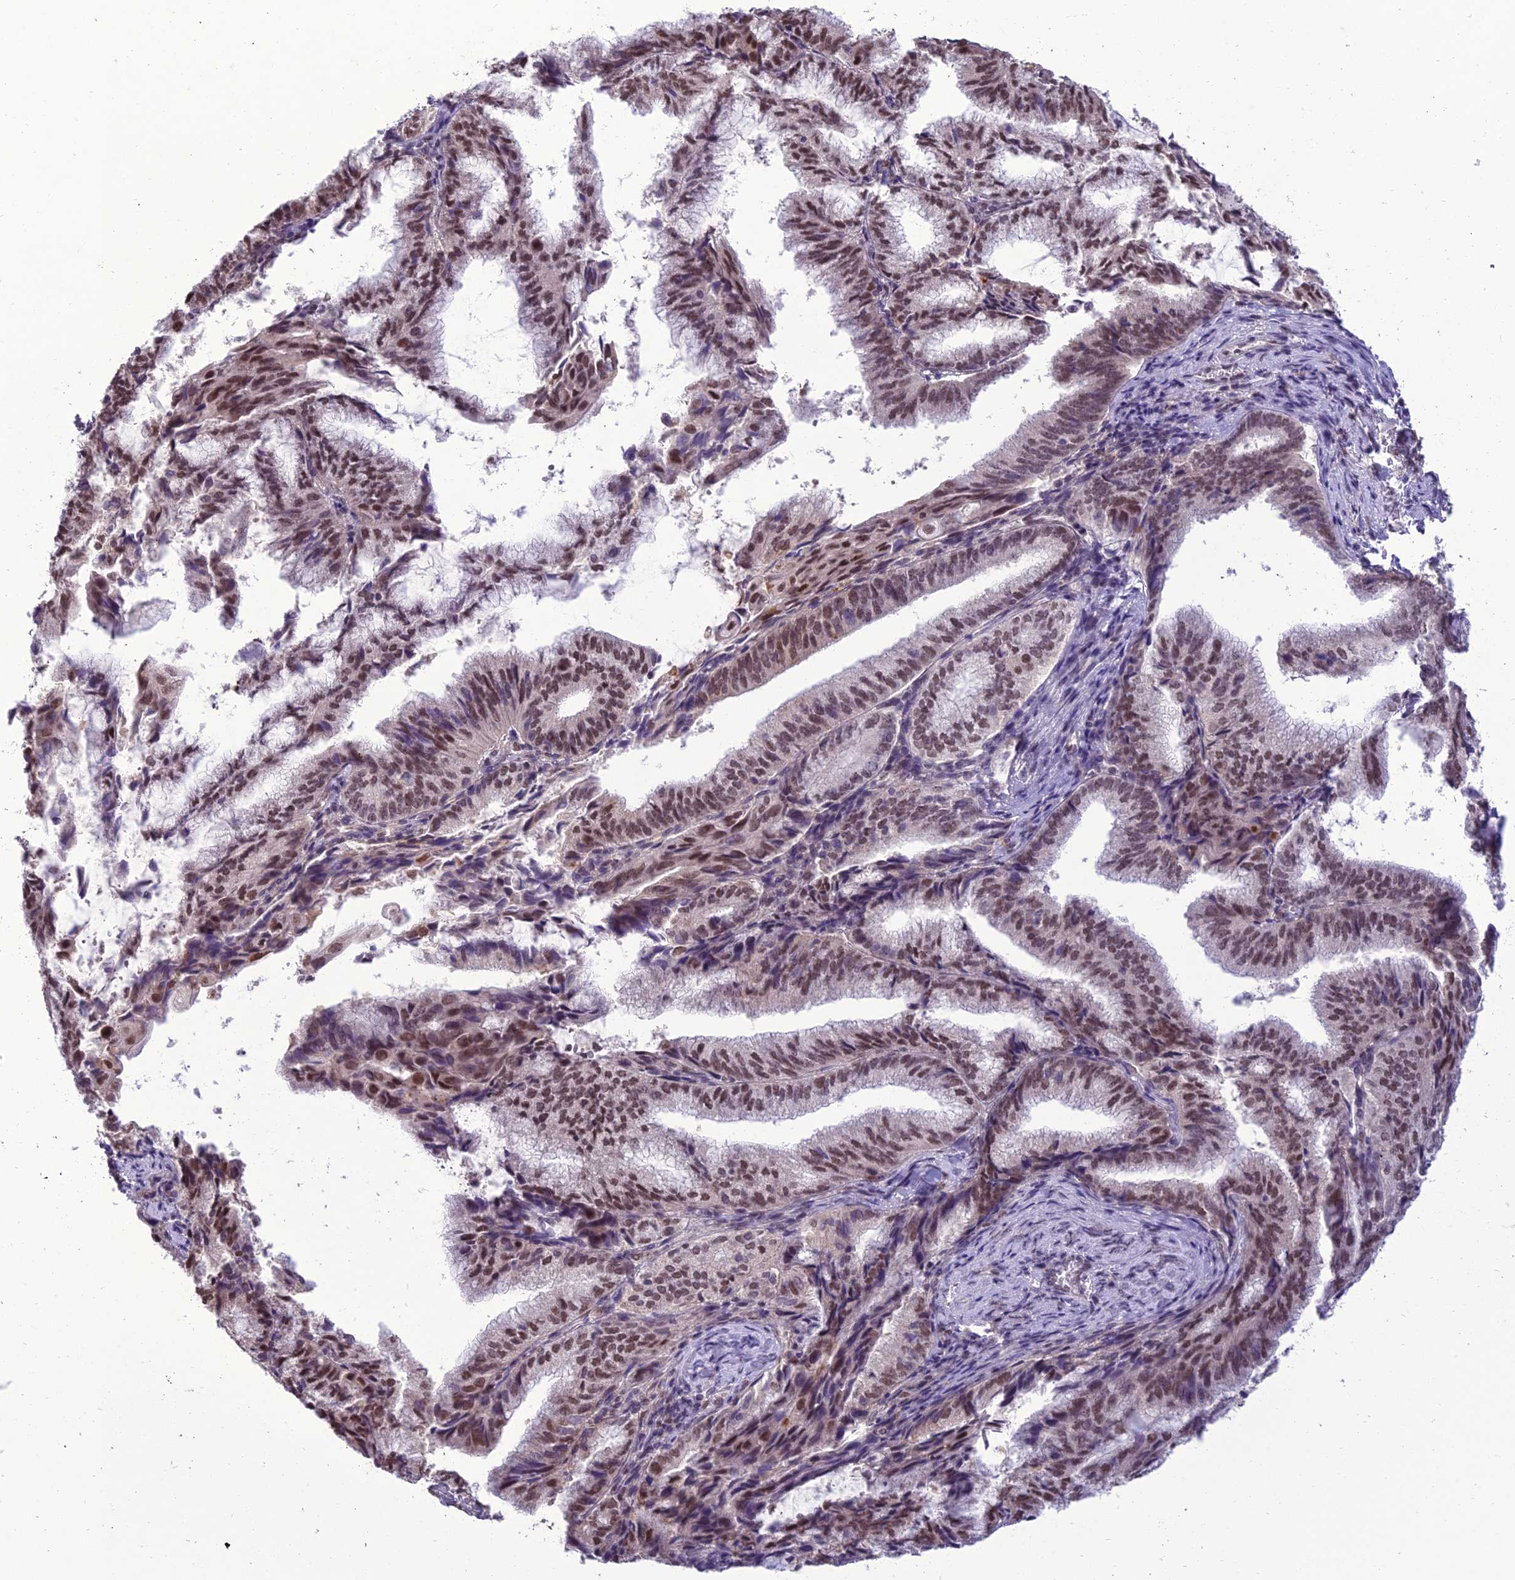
{"staining": {"intensity": "moderate", "quantity": ">75%", "location": "nuclear"}, "tissue": "endometrial cancer", "cell_type": "Tumor cells", "image_type": "cancer", "snomed": [{"axis": "morphology", "description": "Adenocarcinoma, NOS"}, {"axis": "topography", "description": "Endometrium"}], "caption": "Endometrial cancer (adenocarcinoma) stained with immunohistochemistry (IHC) displays moderate nuclear positivity in approximately >75% of tumor cells.", "gene": "RANBP3", "patient": {"sex": "female", "age": 49}}